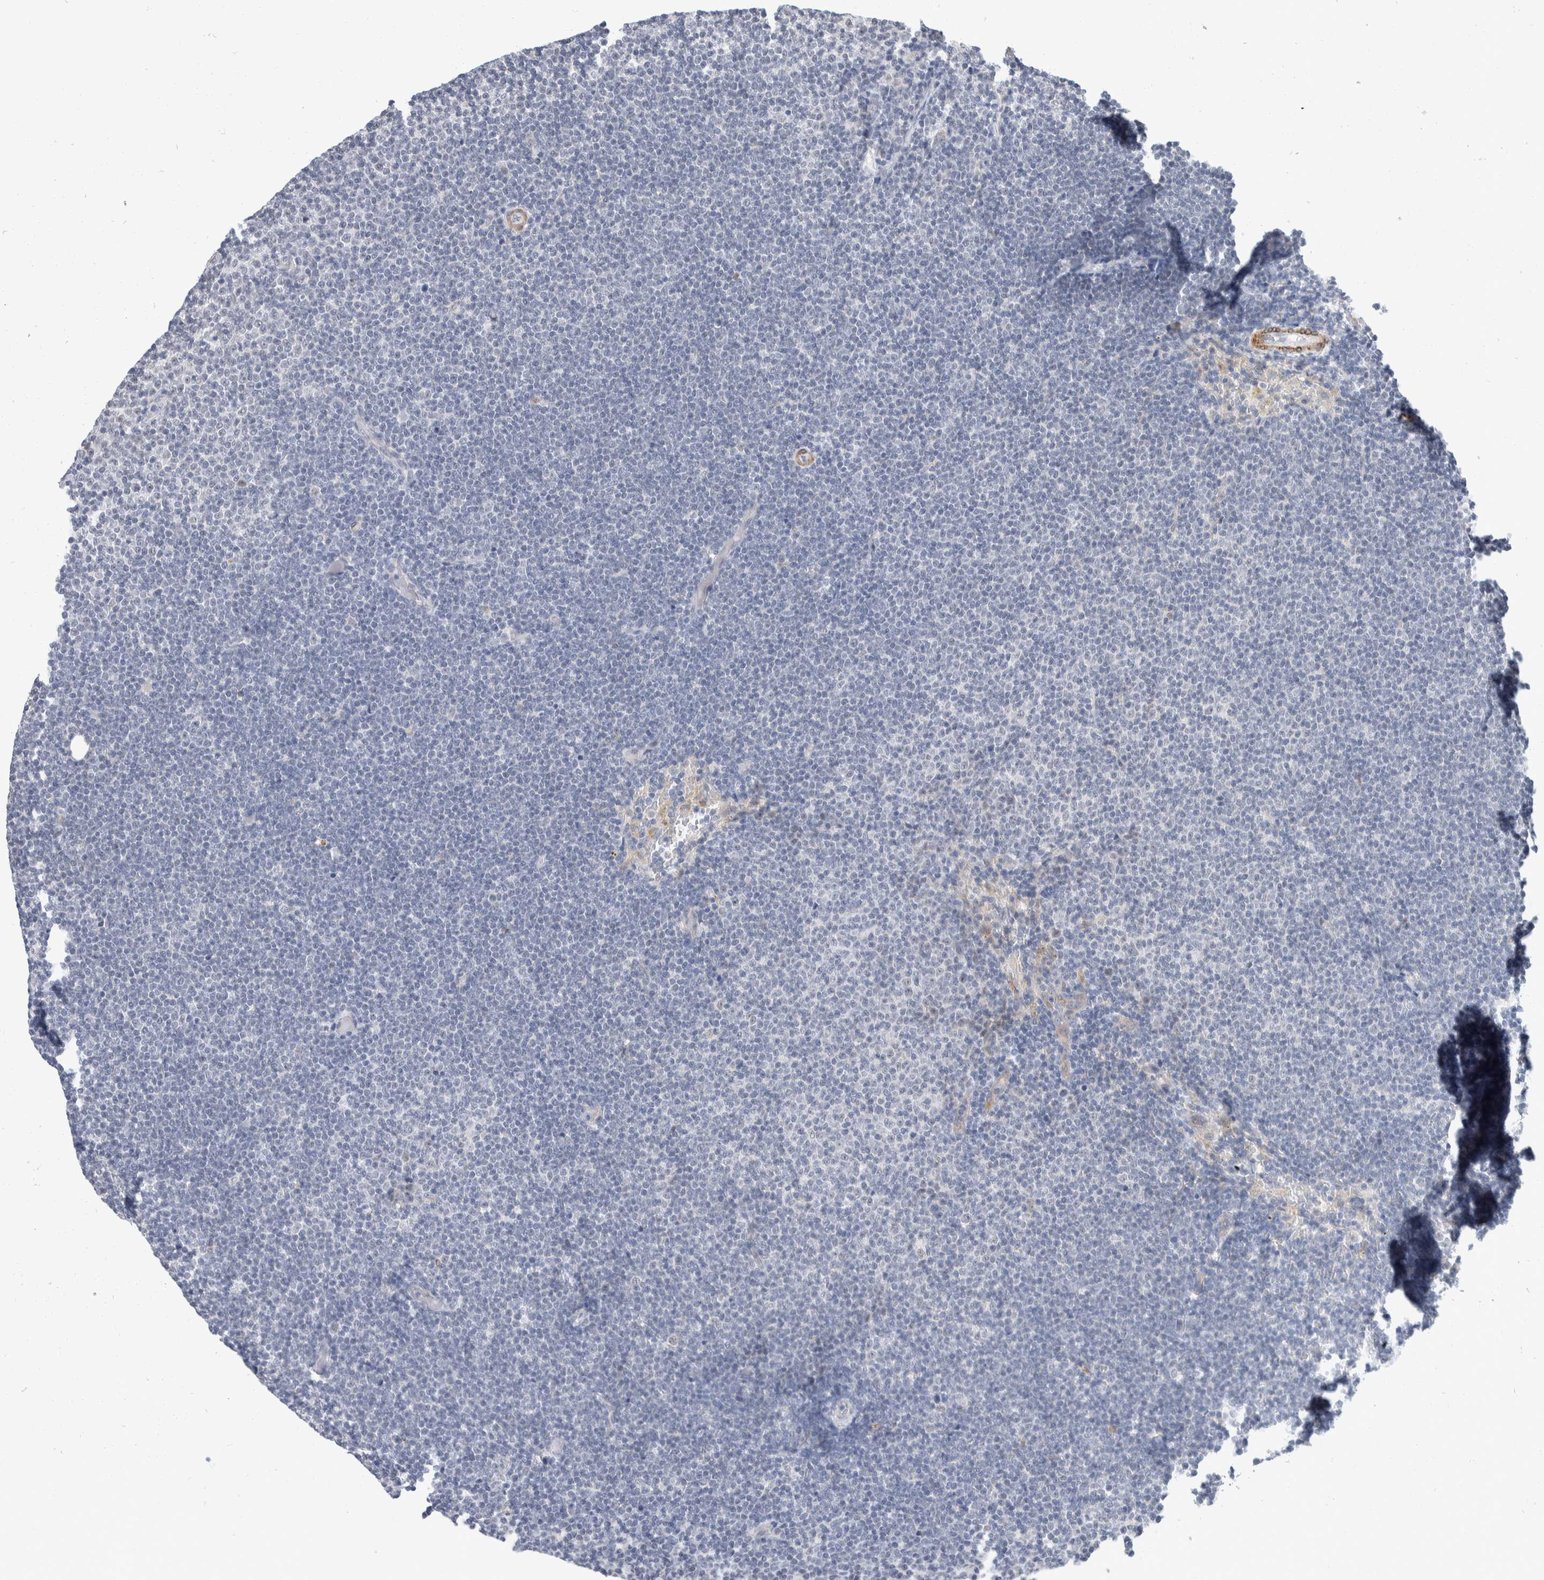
{"staining": {"intensity": "negative", "quantity": "none", "location": "none"}, "tissue": "lymphoma", "cell_type": "Tumor cells", "image_type": "cancer", "snomed": [{"axis": "morphology", "description": "Malignant lymphoma, non-Hodgkin's type, Low grade"}, {"axis": "topography", "description": "Lymph node"}], "caption": "High magnification brightfield microscopy of lymphoma stained with DAB (3,3'-diaminobenzidine) (brown) and counterstained with hematoxylin (blue): tumor cells show no significant staining.", "gene": "CATSPERD", "patient": {"sex": "female", "age": 53}}